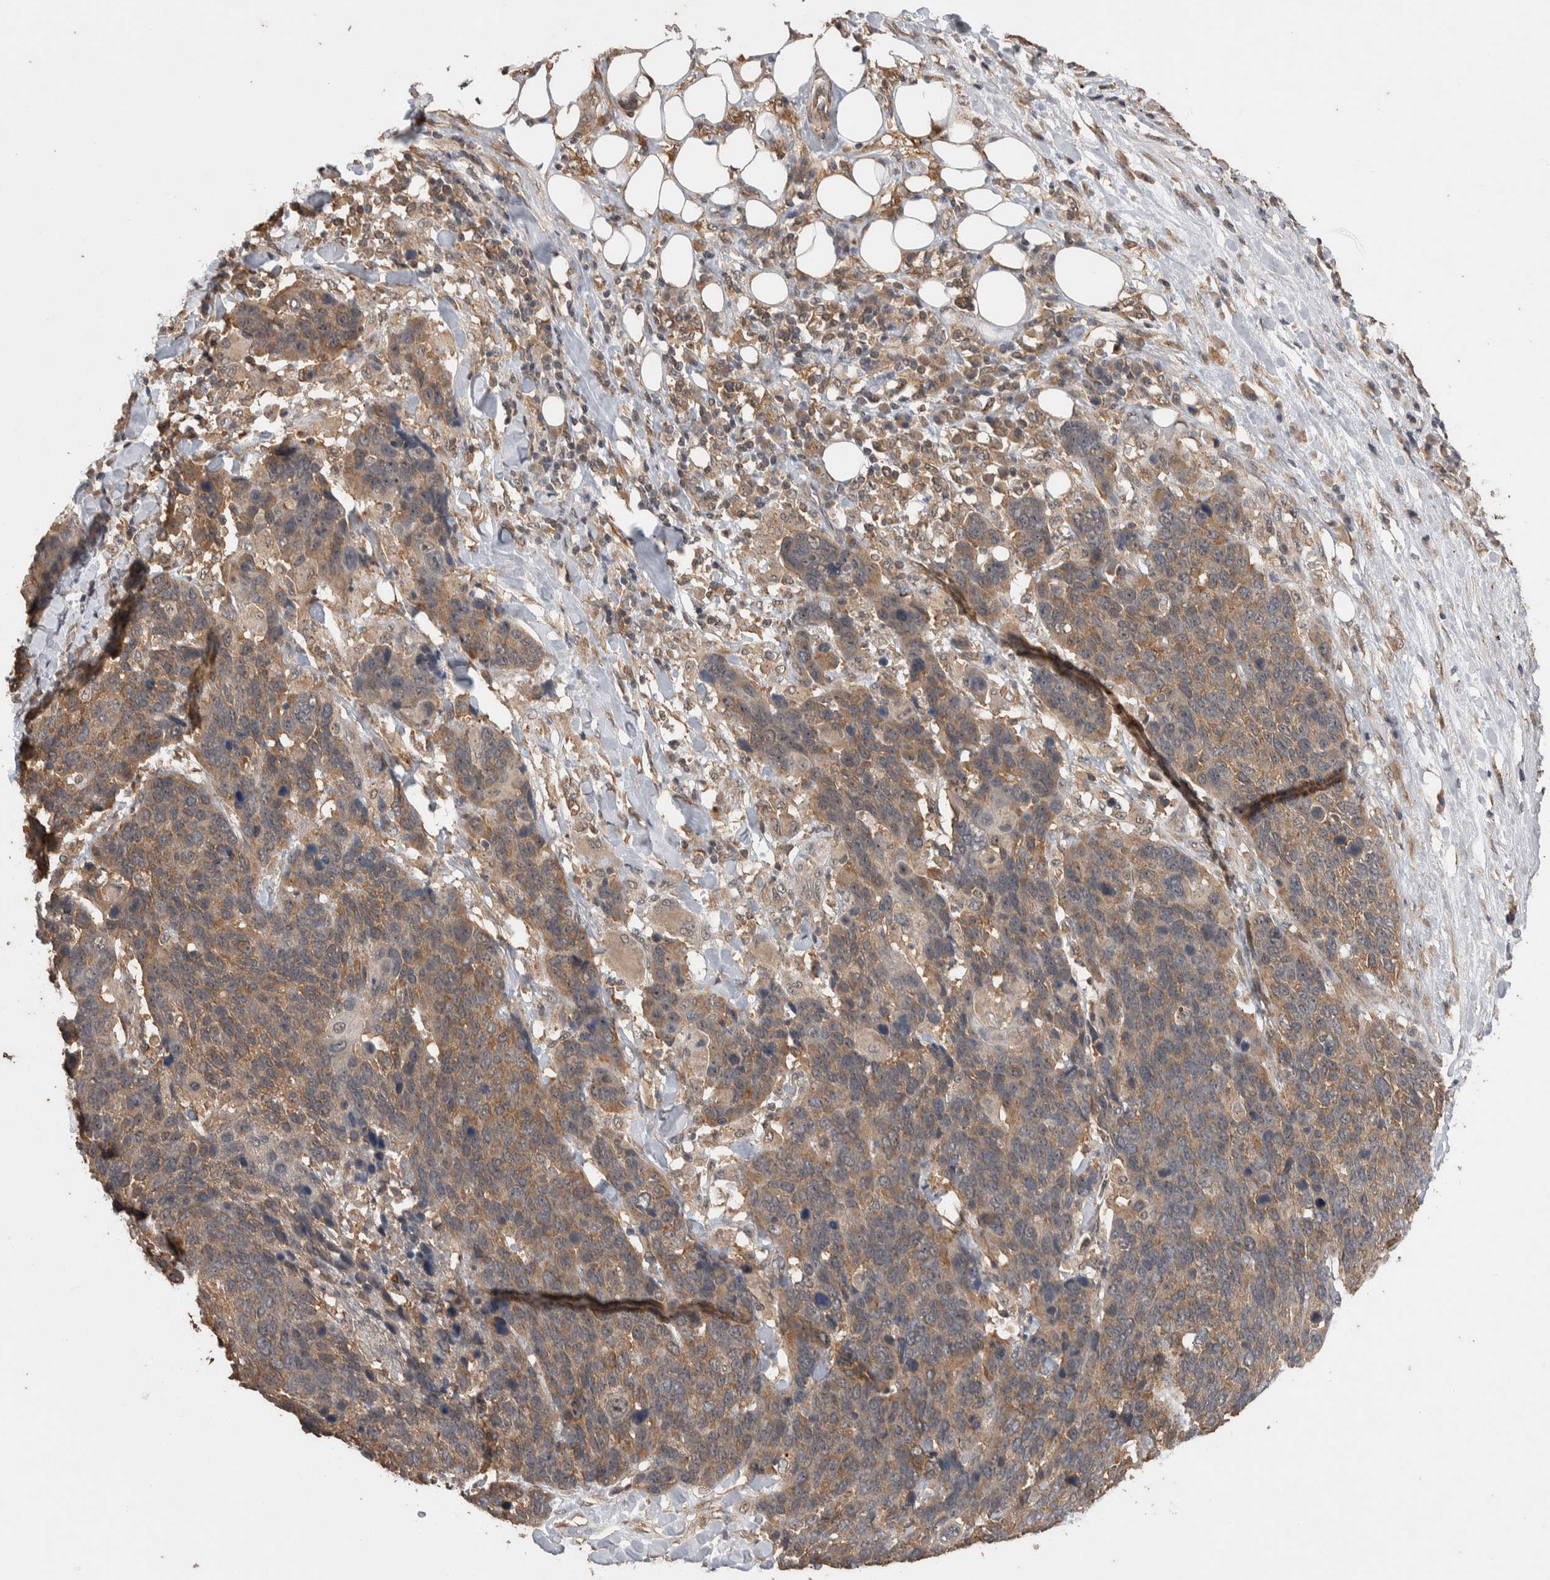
{"staining": {"intensity": "moderate", "quantity": ">75%", "location": "cytoplasmic/membranous"}, "tissue": "lung cancer", "cell_type": "Tumor cells", "image_type": "cancer", "snomed": [{"axis": "morphology", "description": "Squamous cell carcinoma, NOS"}, {"axis": "topography", "description": "Lung"}], "caption": "Lung cancer (squamous cell carcinoma) stained with immunohistochemistry reveals moderate cytoplasmic/membranous positivity in approximately >75% of tumor cells. The staining was performed using DAB, with brown indicating positive protein expression. Nuclei are stained blue with hematoxylin.", "gene": "DVL2", "patient": {"sex": "male", "age": 66}}